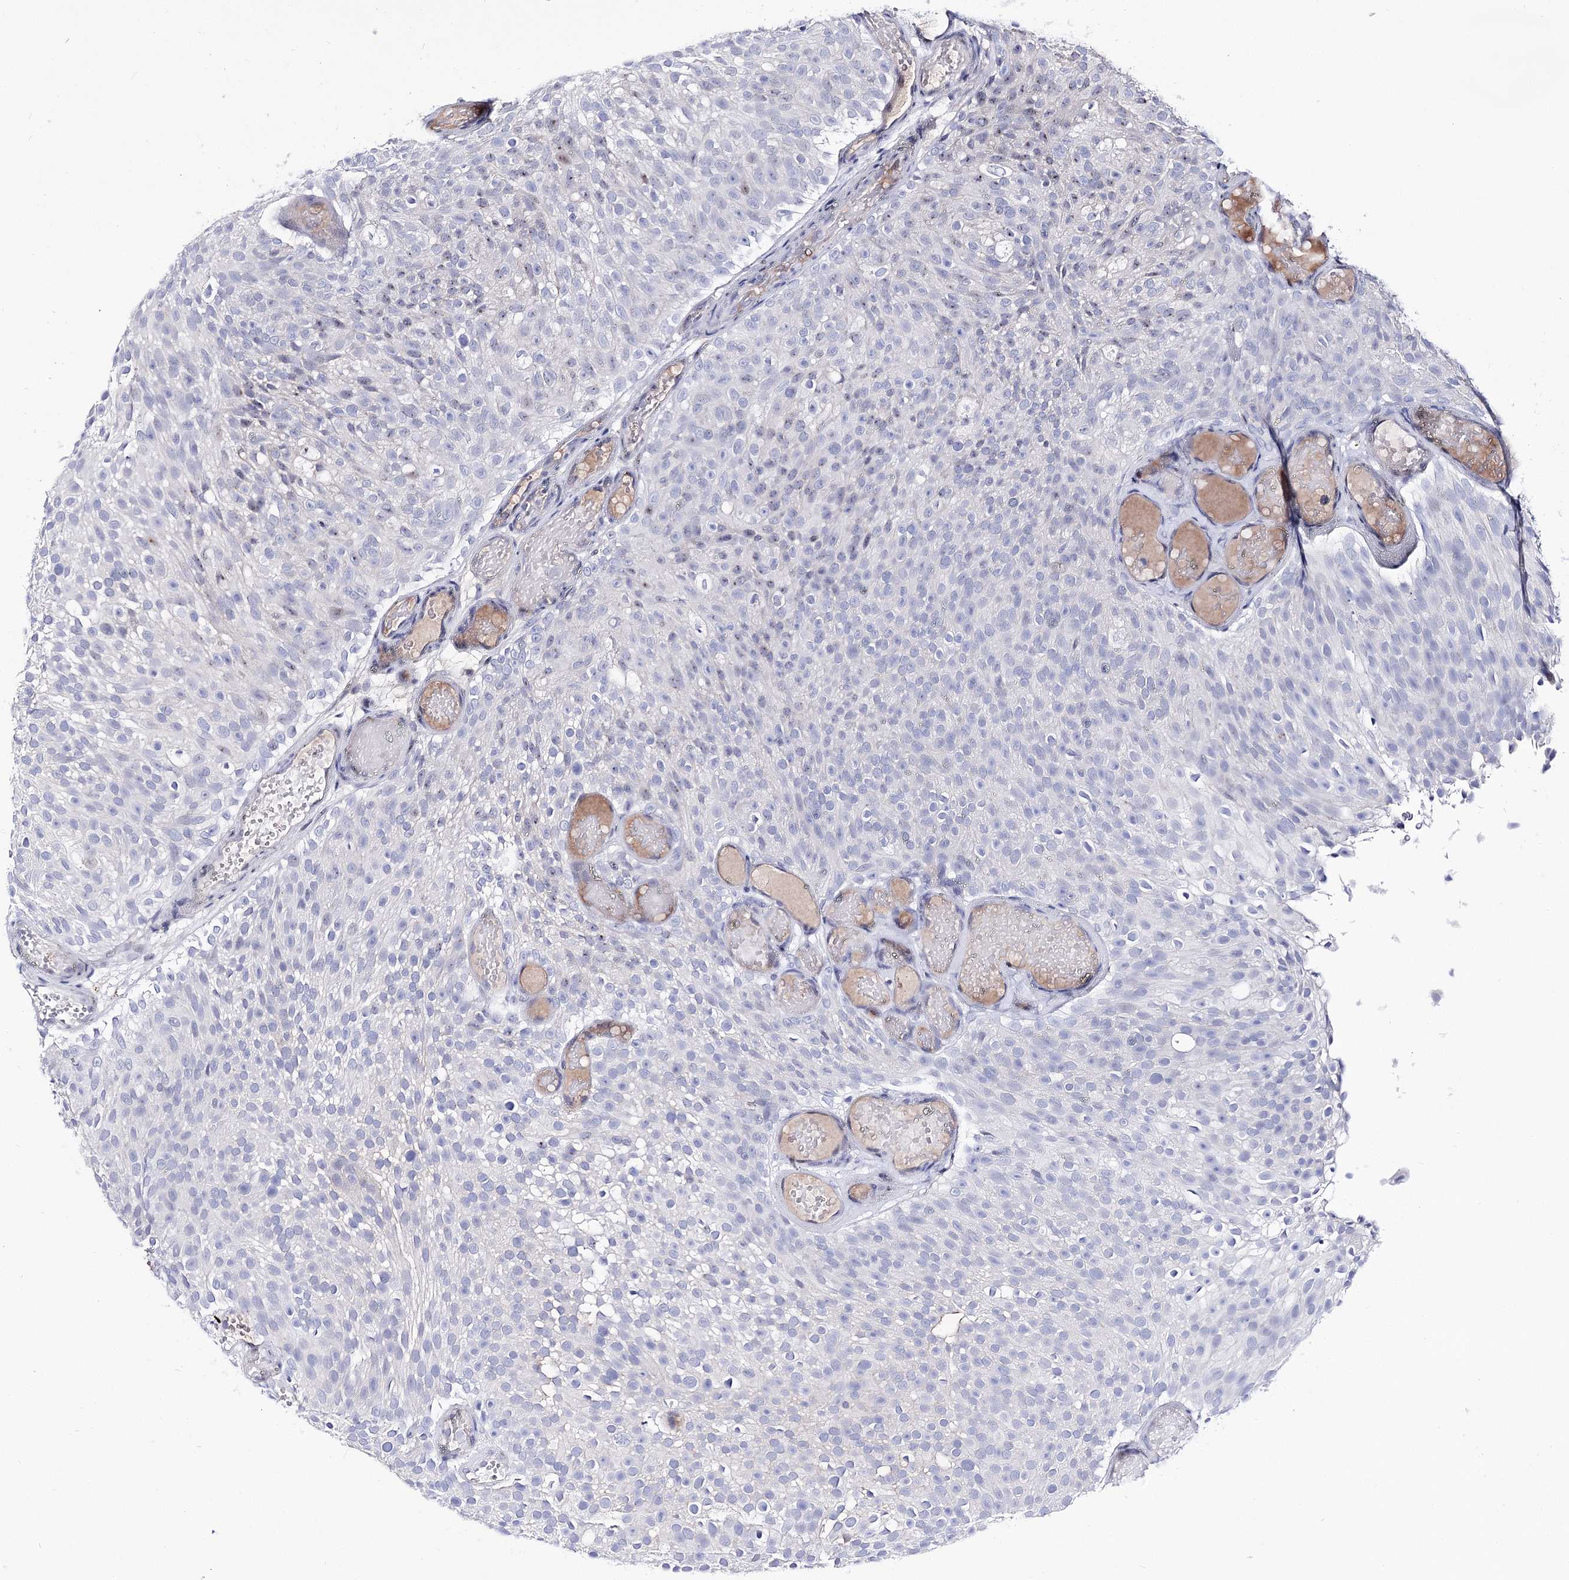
{"staining": {"intensity": "negative", "quantity": "none", "location": "none"}, "tissue": "urothelial cancer", "cell_type": "Tumor cells", "image_type": "cancer", "snomed": [{"axis": "morphology", "description": "Urothelial carcinoma, Low grade"}, {"axis": "topography", "description": "Urinary bladder"}], "caption": "Urothelial carcinoma (low-grade) was stained to show a protein in brown. There is no significant positivity in tumor cells.", "gene": "PCGF5", "patient": {"sex": "male", "age": 78}}